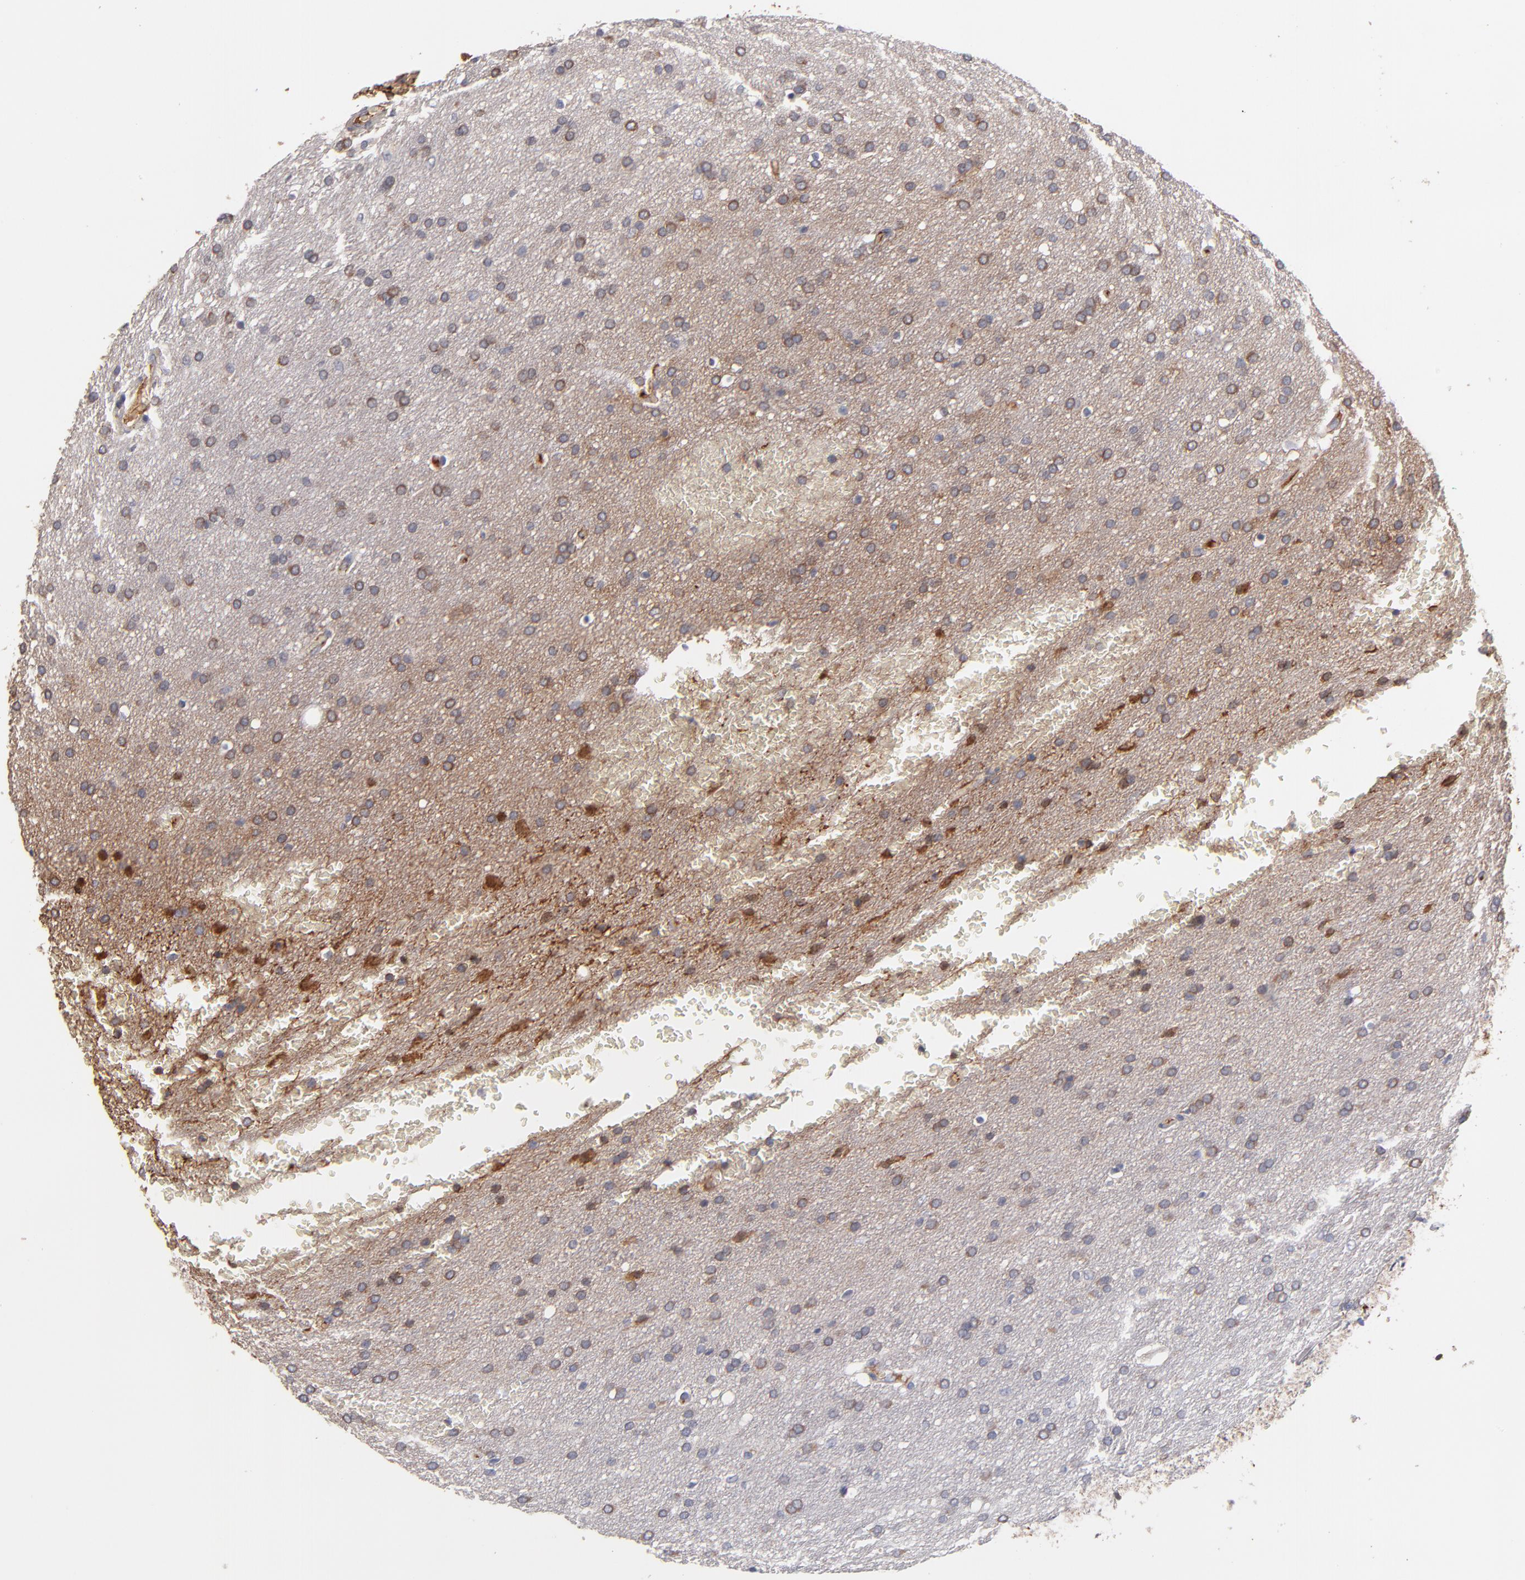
{"staining": {"intensity": "weak", "quantity": ">75%", "location": "cytoplasmic/membranous"}, "tissue": "glioma", "cell_type": "Tumor cells", "image_type": "cancer", "snomed": [{"axis": "morphology", "description": "Glioma, malignant, Low grade"}, {"axis": "topography", "description": "Brain"}], "caption": "IHC photomicrograph of malignant glioma (low-grade) stained for a protein (brown), which demonstrates low levels of weak cytoplasmic/membranous expression in approximately >75% of tumor cells.", "gene": "DACT1", "patient": {"sex": "female", "age": 32}}